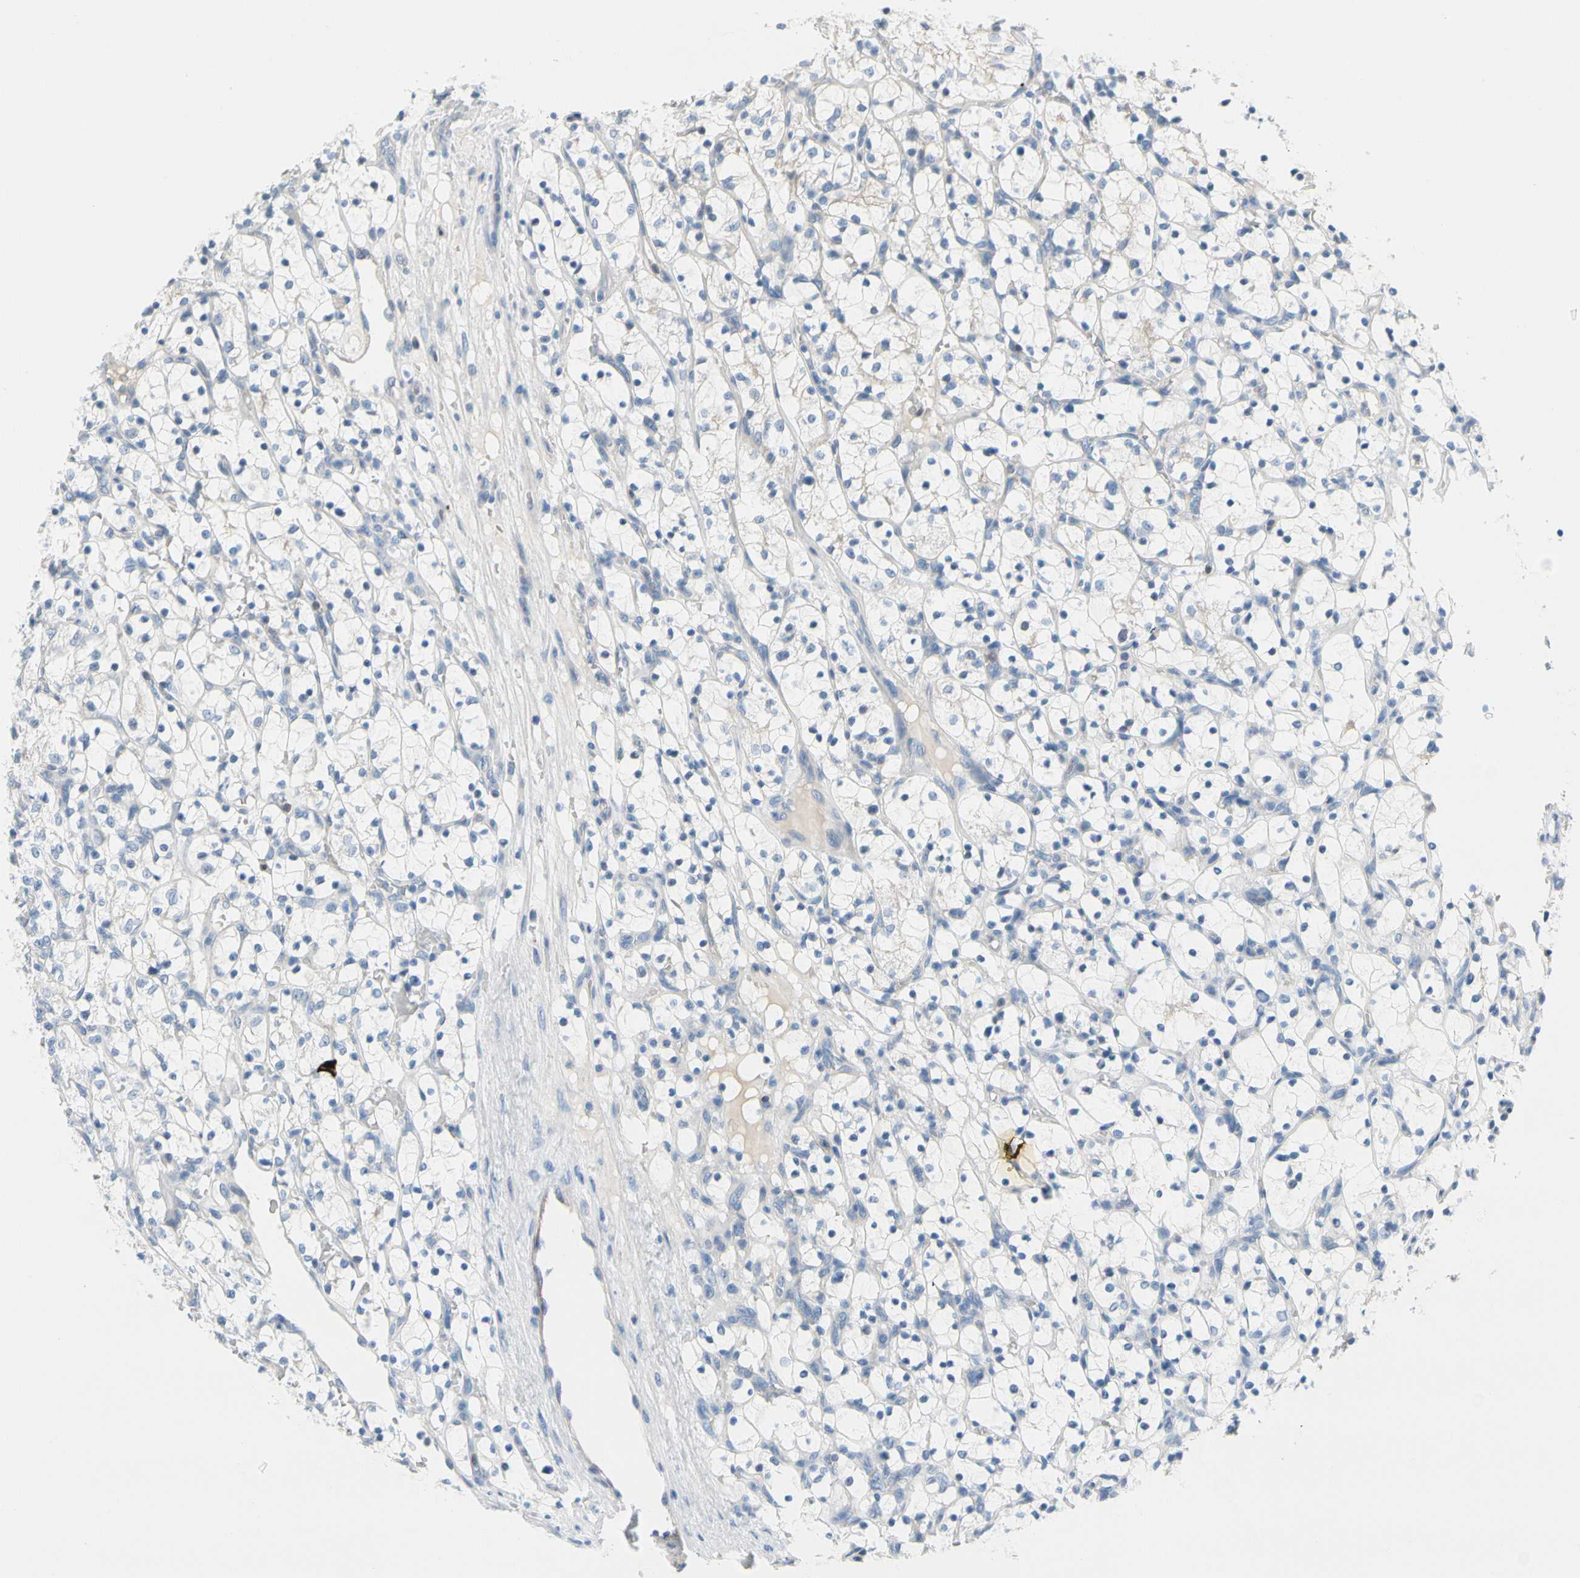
{"staining": {"intensity": "negative", "quantity": "none", "location": "none"}, "tissue": "renal cancer", "cell_type": "Tumor cells", "image_type": "cancer", "snomed": [{"axis": "morphology", "description": "Adenocarcinoma, NOS"}, {"axis": "topography", "description": "Kidney"}], "caption": "Immunohistochemical staining of human renal cancer displays no significant expression in tumor cells.", "gene": "ZNF132", "patient": {"sex": "female", "age": 69}}